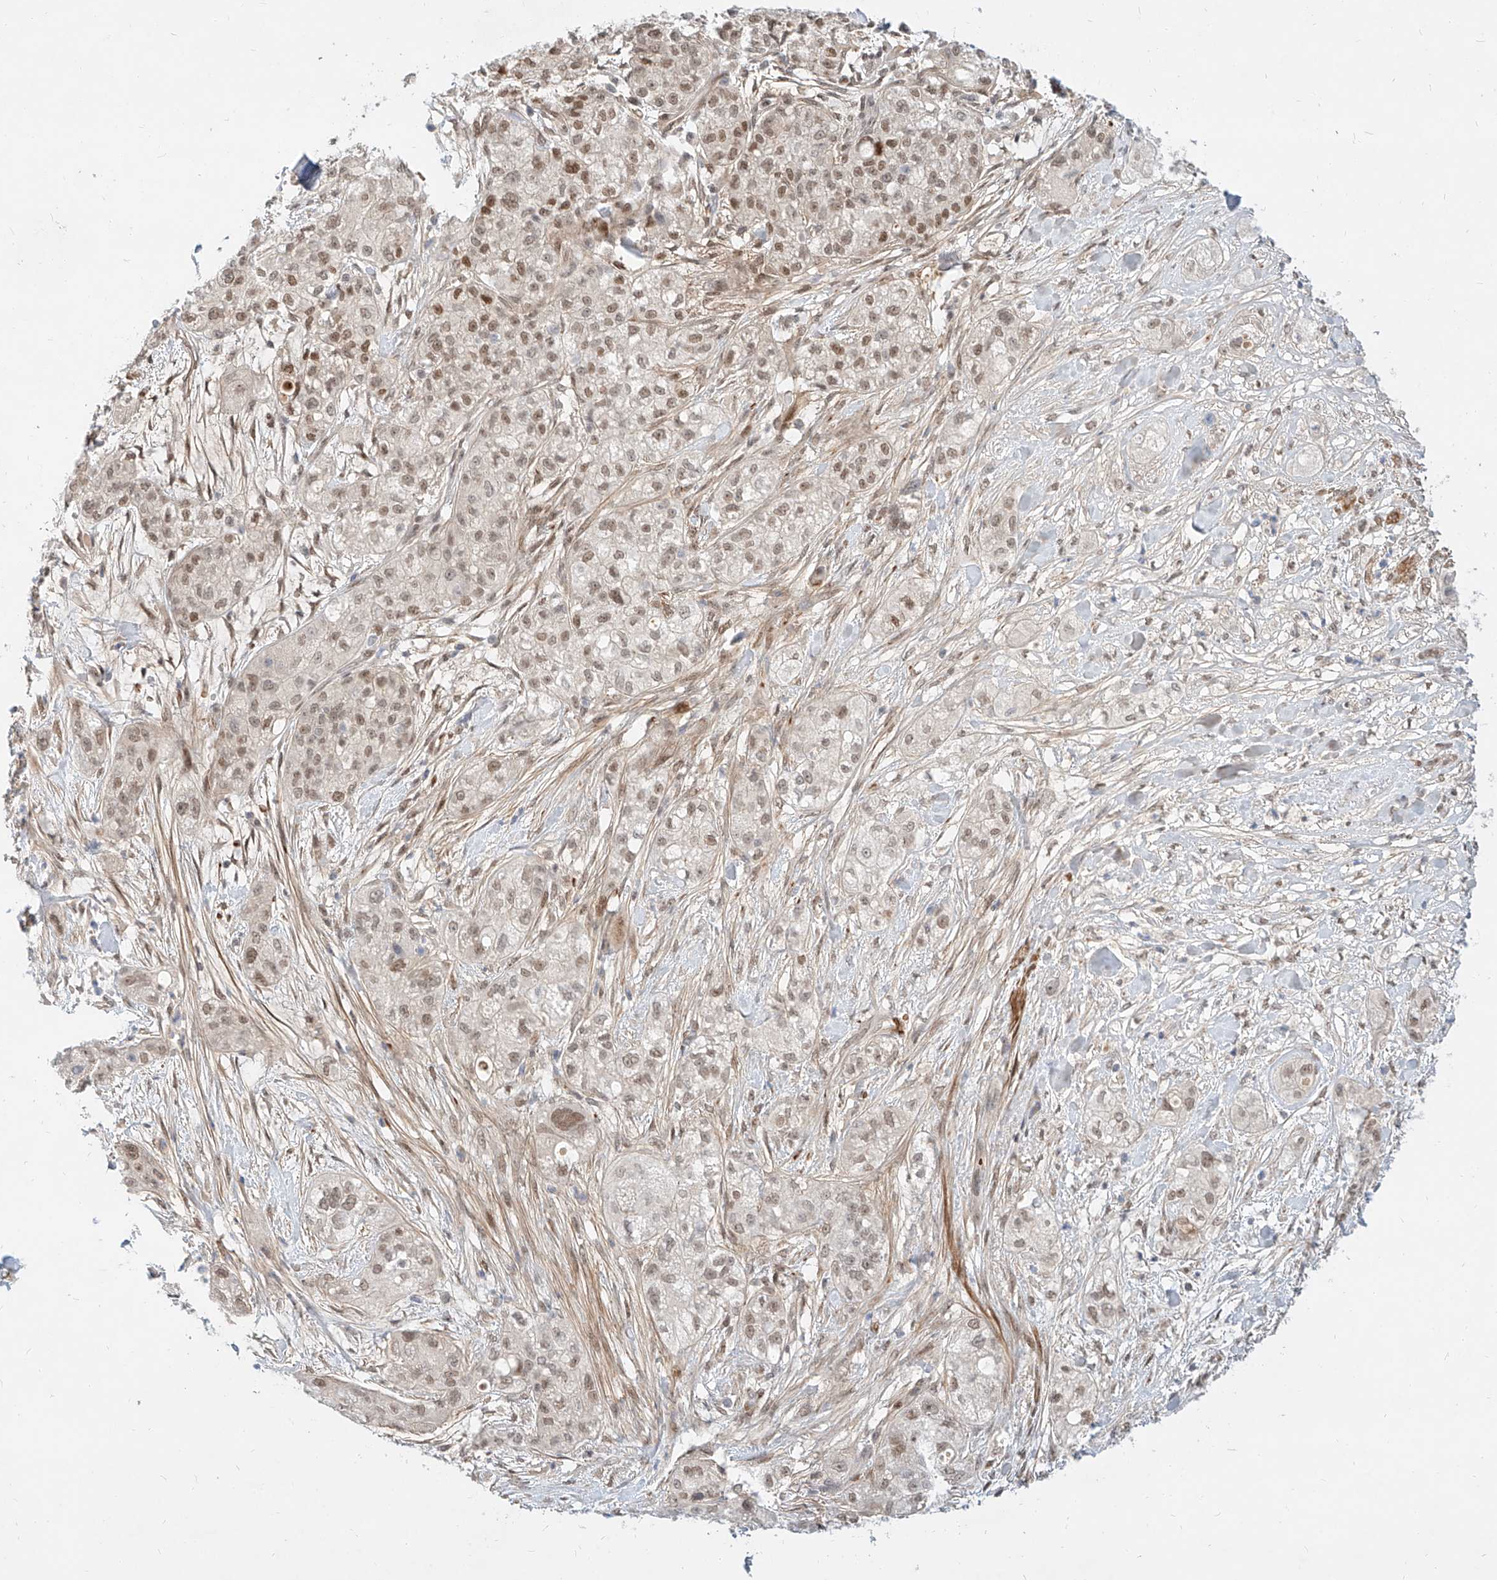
{"staining": {"intensity": "moderate", "quantity": ">75%", "location": "nuclear"}, "tissue": "pancreatic cancer", "cell_type": "Tumor cells", "image_type": "cancer", "snomed": [{"axis": "morphology", "description": "Adenocarcinoma, NOS"}, {"axis": "topography", "description": "Pancreas"}], "caption": "An image of human pancreatic cancer stained for a protein exhibits moderate nuclear brown staining in tumor cells. The staining was performed using DAB to visualize the protein expression in brown, while the nuclei were stained in blue with hematoxylin (Magnification: 20x).", "gene": "CBX8", "patient": {"sex": "female", "age": 78}}